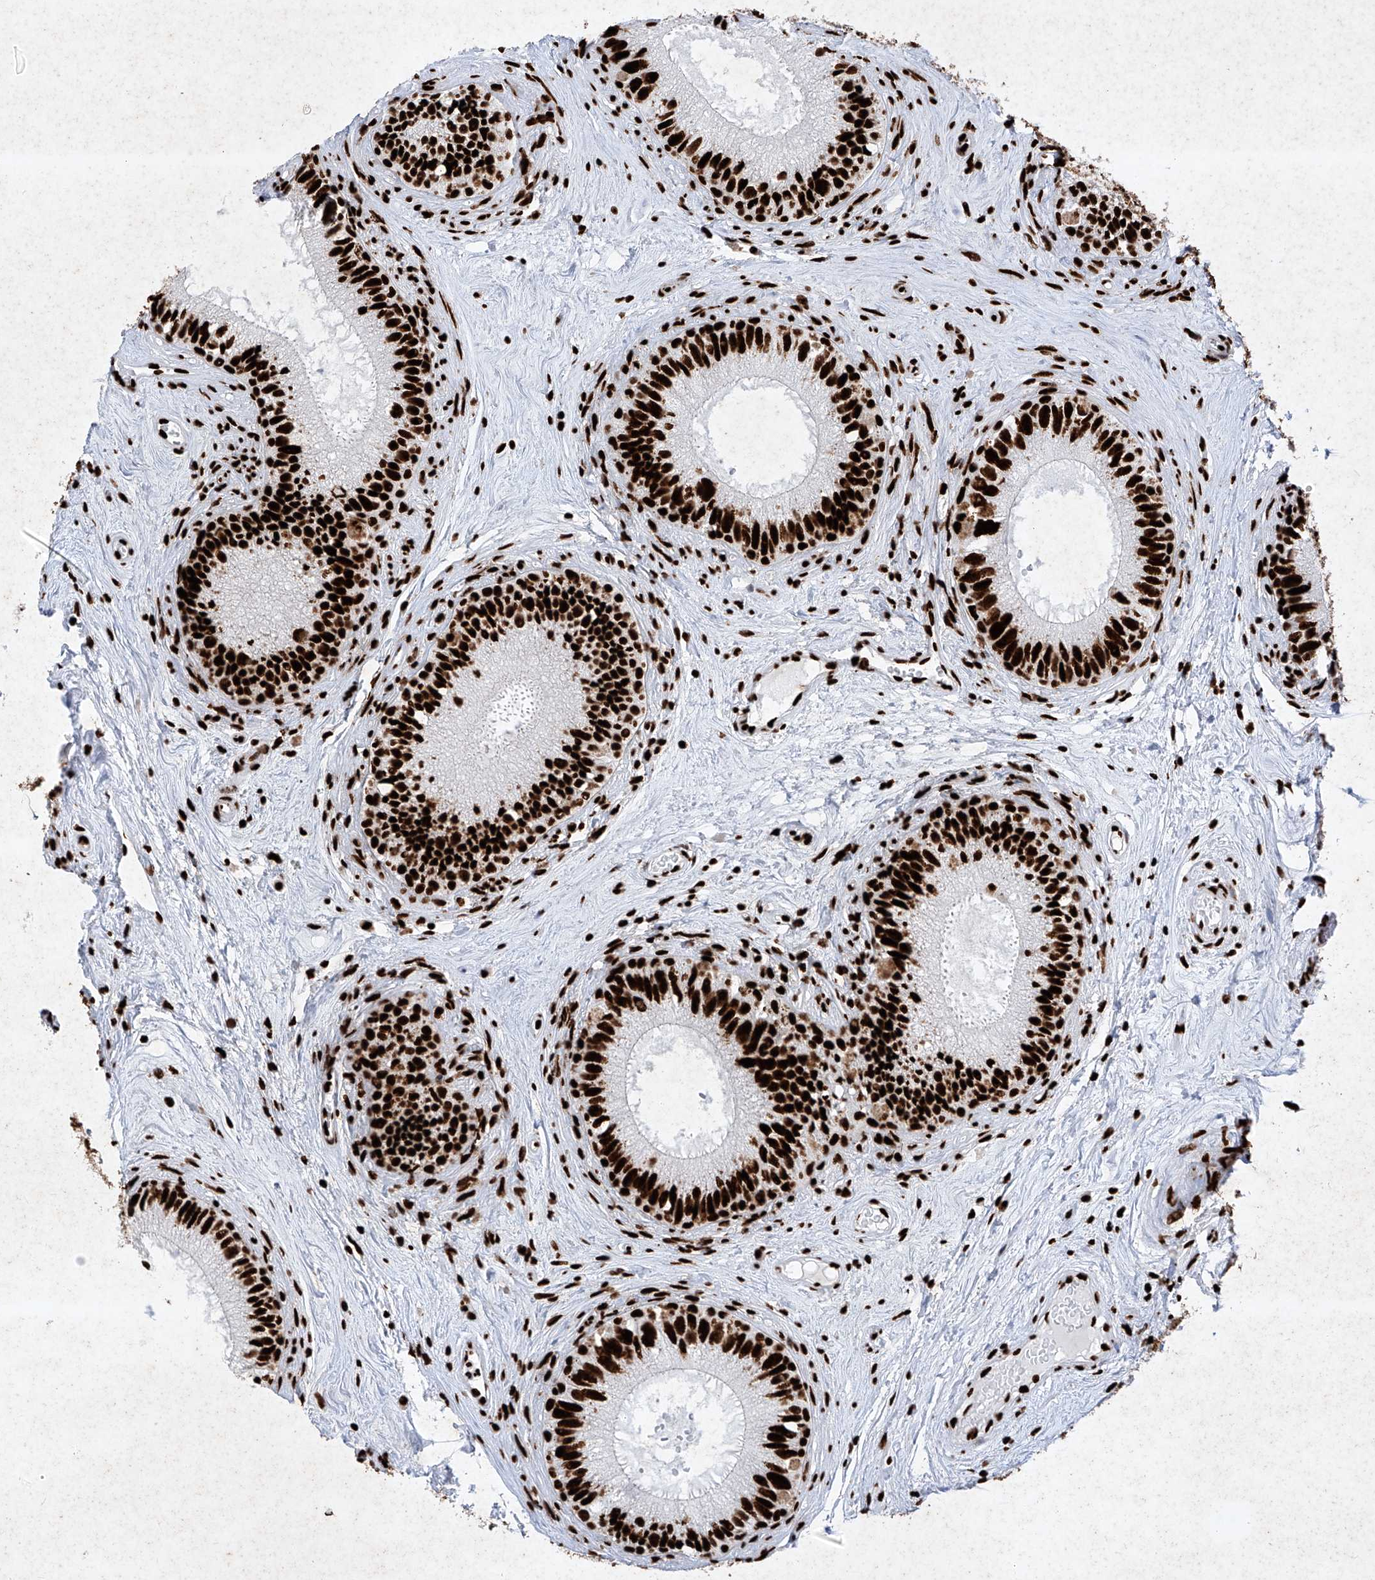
{"staining": {"intensity": "strong", "quantity": ">75%", "location": "nuclear"}, "tissue": "epididymis", "cell_type": "Glandular cells", "image_type": "normal", "snomed": [{"axis": "morphology", "description": "Normal tissue, NOS"}, {"axis": "topography", "description": "Epididymis"}], "caption": "High-power microscopy captured an immunohistochemistry image of normal epididymis, revealing strong nuclear staining in approximately >75% of glandular cells. The protein is stained brown, and the nuclei are stained in blue (DAB (3,3'-diaminobenzidine) IHC with brightfield microscopy, high magnification).", "gene": "SRSF6", "patient": {"sex": "male", "age": 71}}